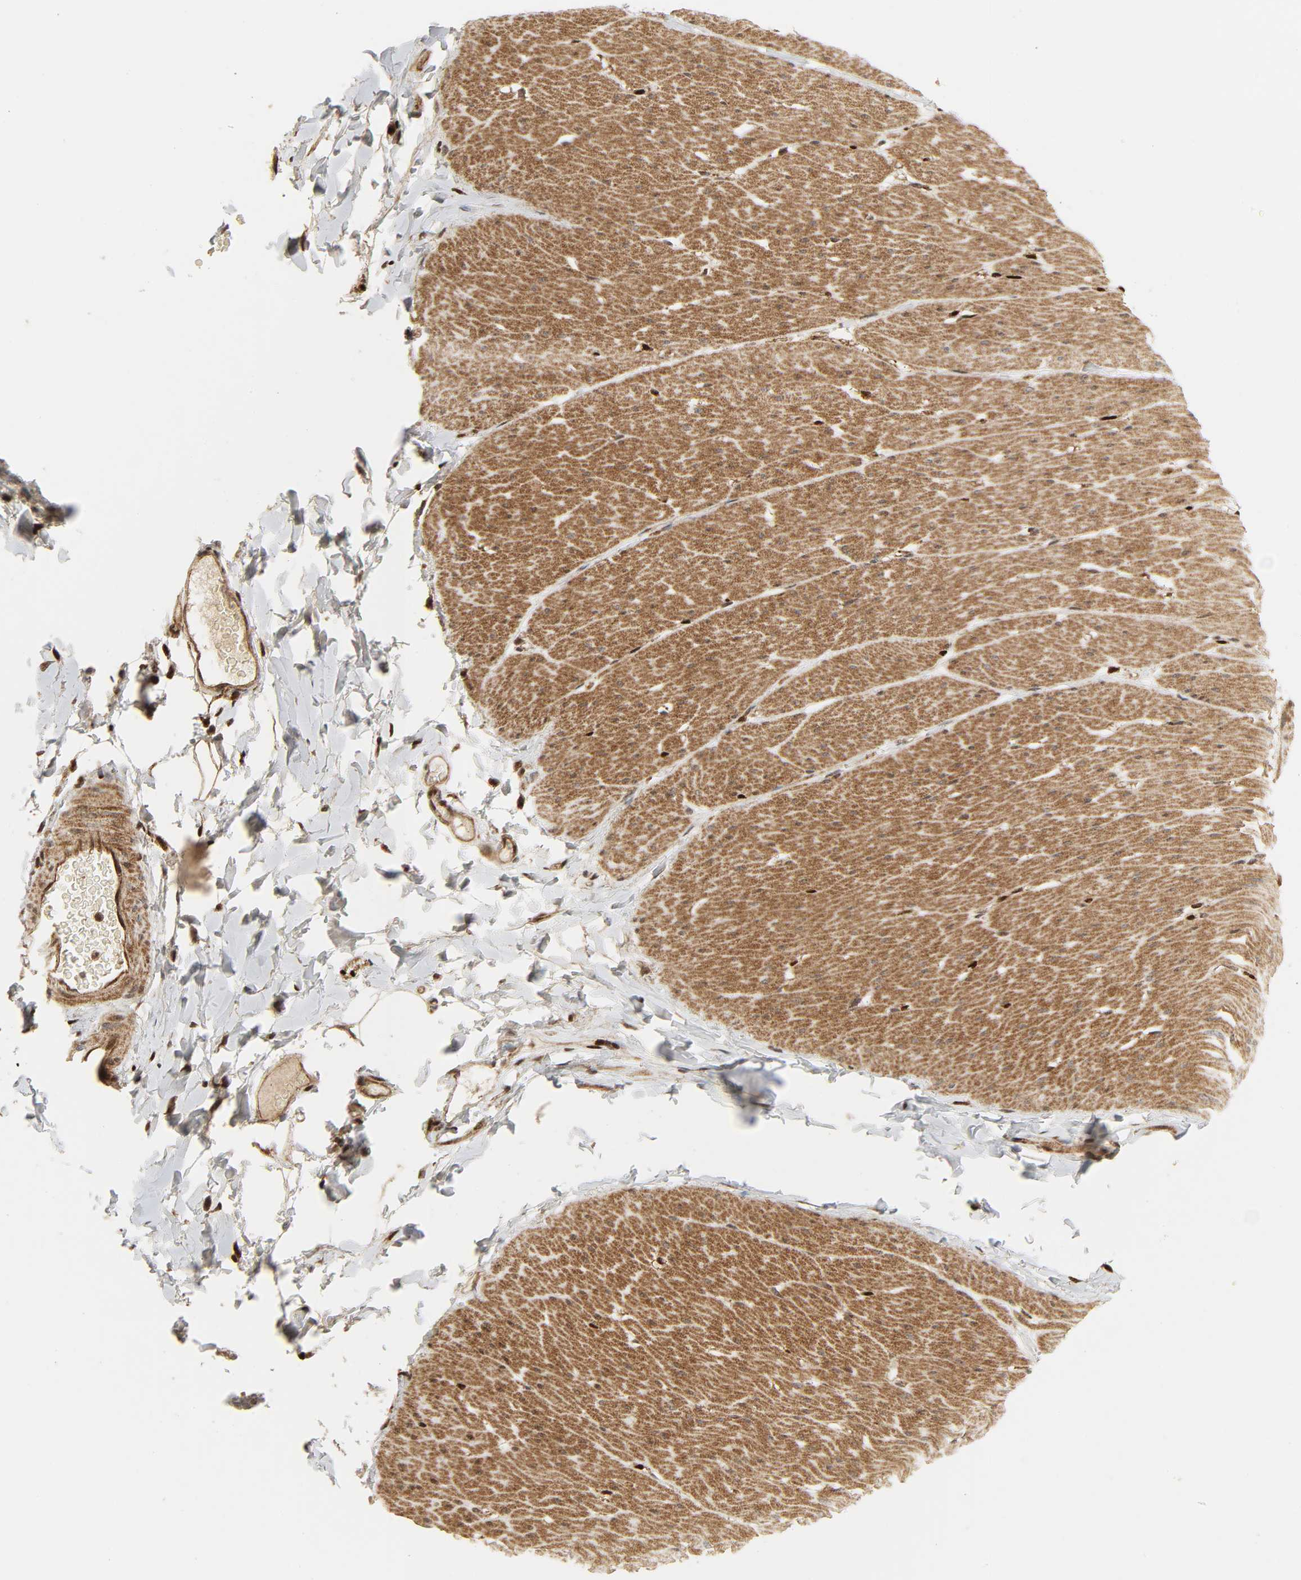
{"staining": {"intensity": "moderate", "quantity": ">75%", "location": "cytoplasmic/membranous"}, "tissue": "smooth muscle", "cell_type": "Smooth muscle cells", "image_type": "normal", "snomed": [{"axis": "morphology", "description": "Normal tissue, NOS"}, {"axis": "topography", "description": "Smooth muscle"}, {"axis": "topography", "description": "Colon"}], "caption": "Moderate cytoplasmic/membranous protein staining is identified in about >75% of smooth muscle cells in smooth muscle. Using DAB (3,3'-diaminobenzidine) (brown) and hematoxylin (blue) stains, captured at high magnification using brightfield microscopy.", "gene": "CHUK", "patient": {"sex": "male", "age": 67}}